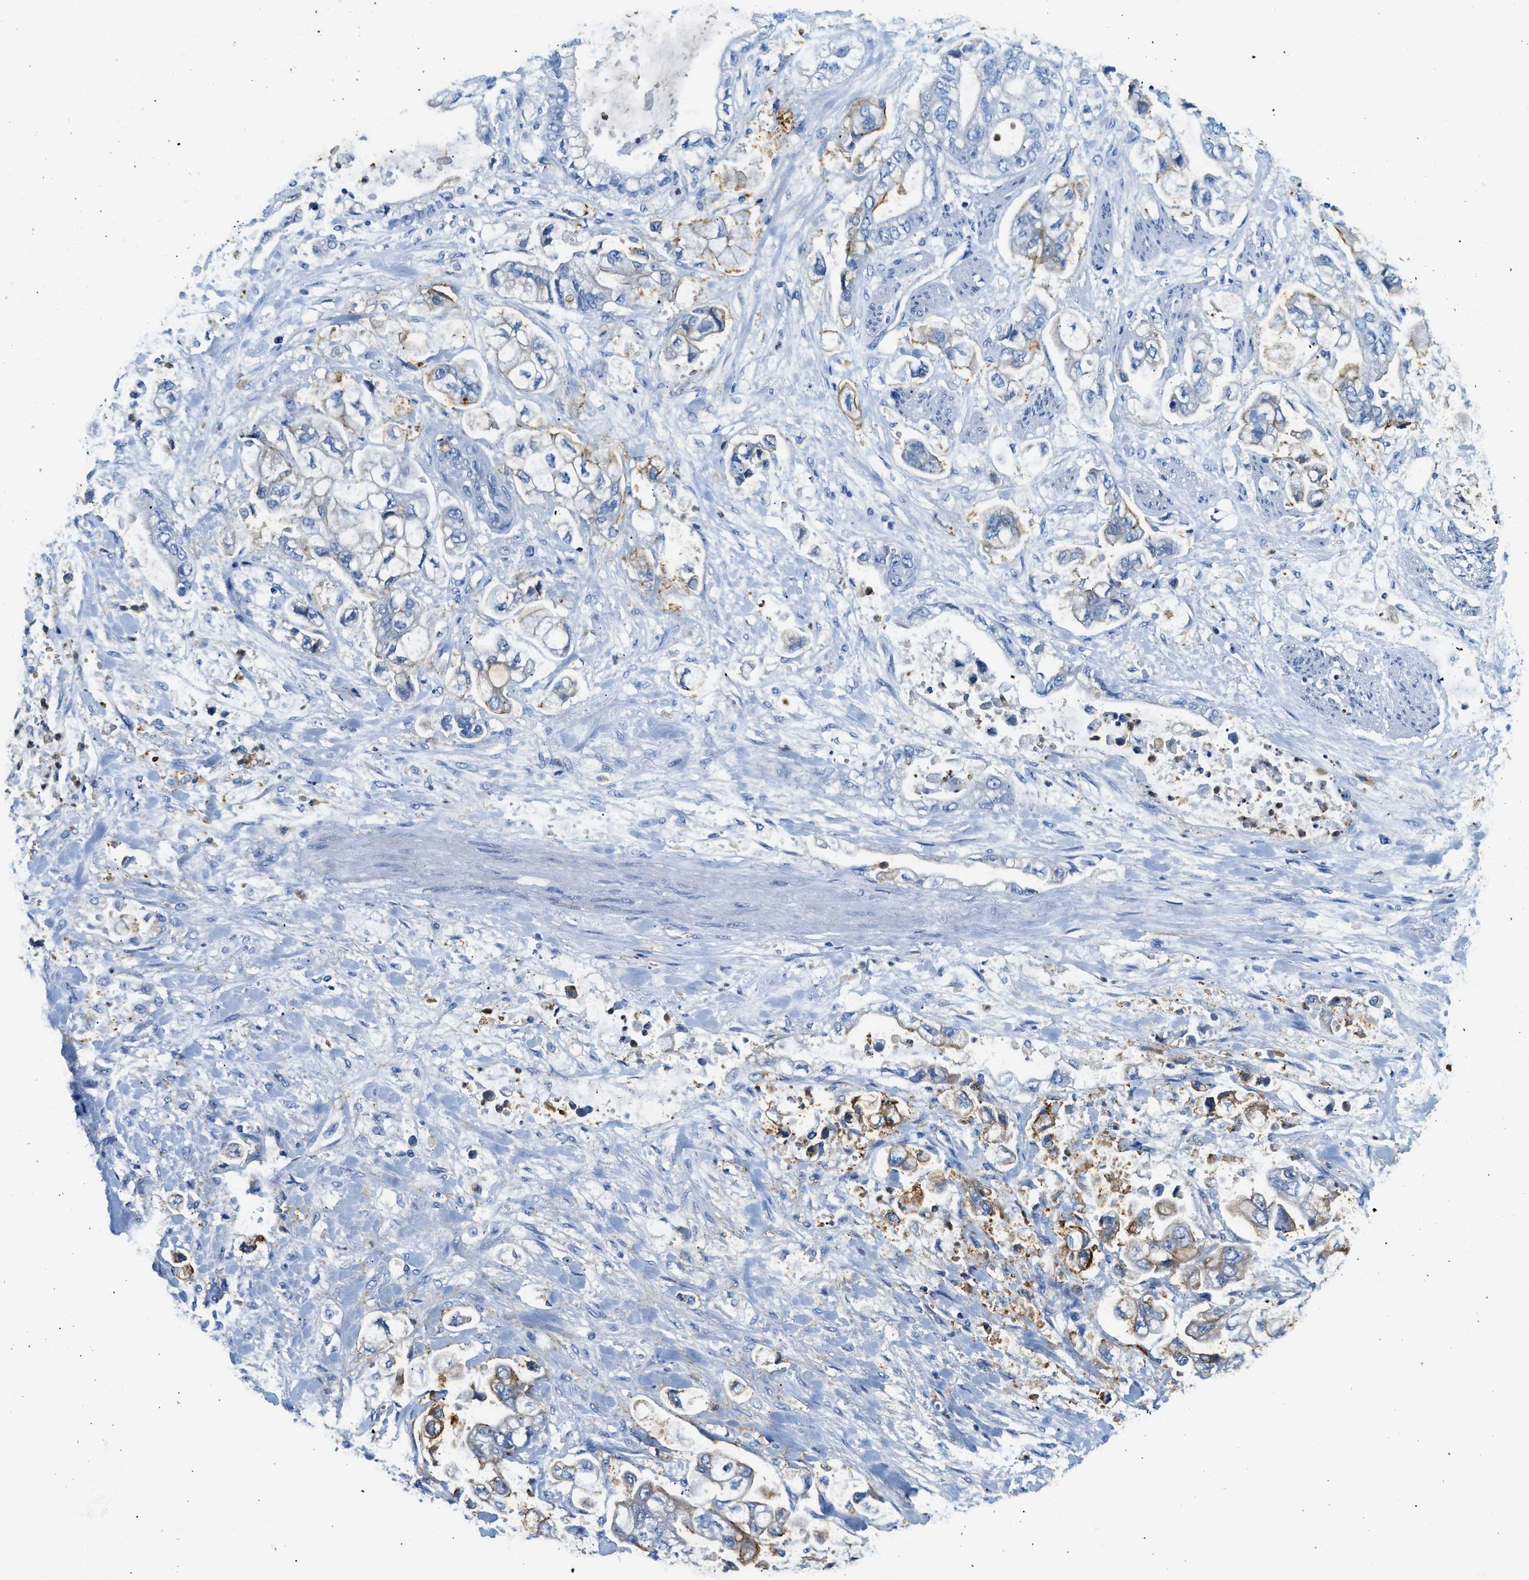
{"staining": {"intensity": "weak", "quantity": "<25%", "location": "cytoplasmic/membranous"}, "tissue": "stomach cancer", "cell_type": "Tumor cells", "image_type": "cancer", "snomed": [{"axis": "morphology", "description": "Normal tissue, NOS"}, {"axis": "morphology", "description": "Adenocarcinoma, NOS"}, {"axis": "topography", "description": "Stomach"}], "caption": "The immunohistochemistry photomicrograph has no significant staining in tumor cells of adenocarcinoma (stomach) tissue.", "gene": "ZDHHC13", "patient": {"sex": "male", "age": 62}}